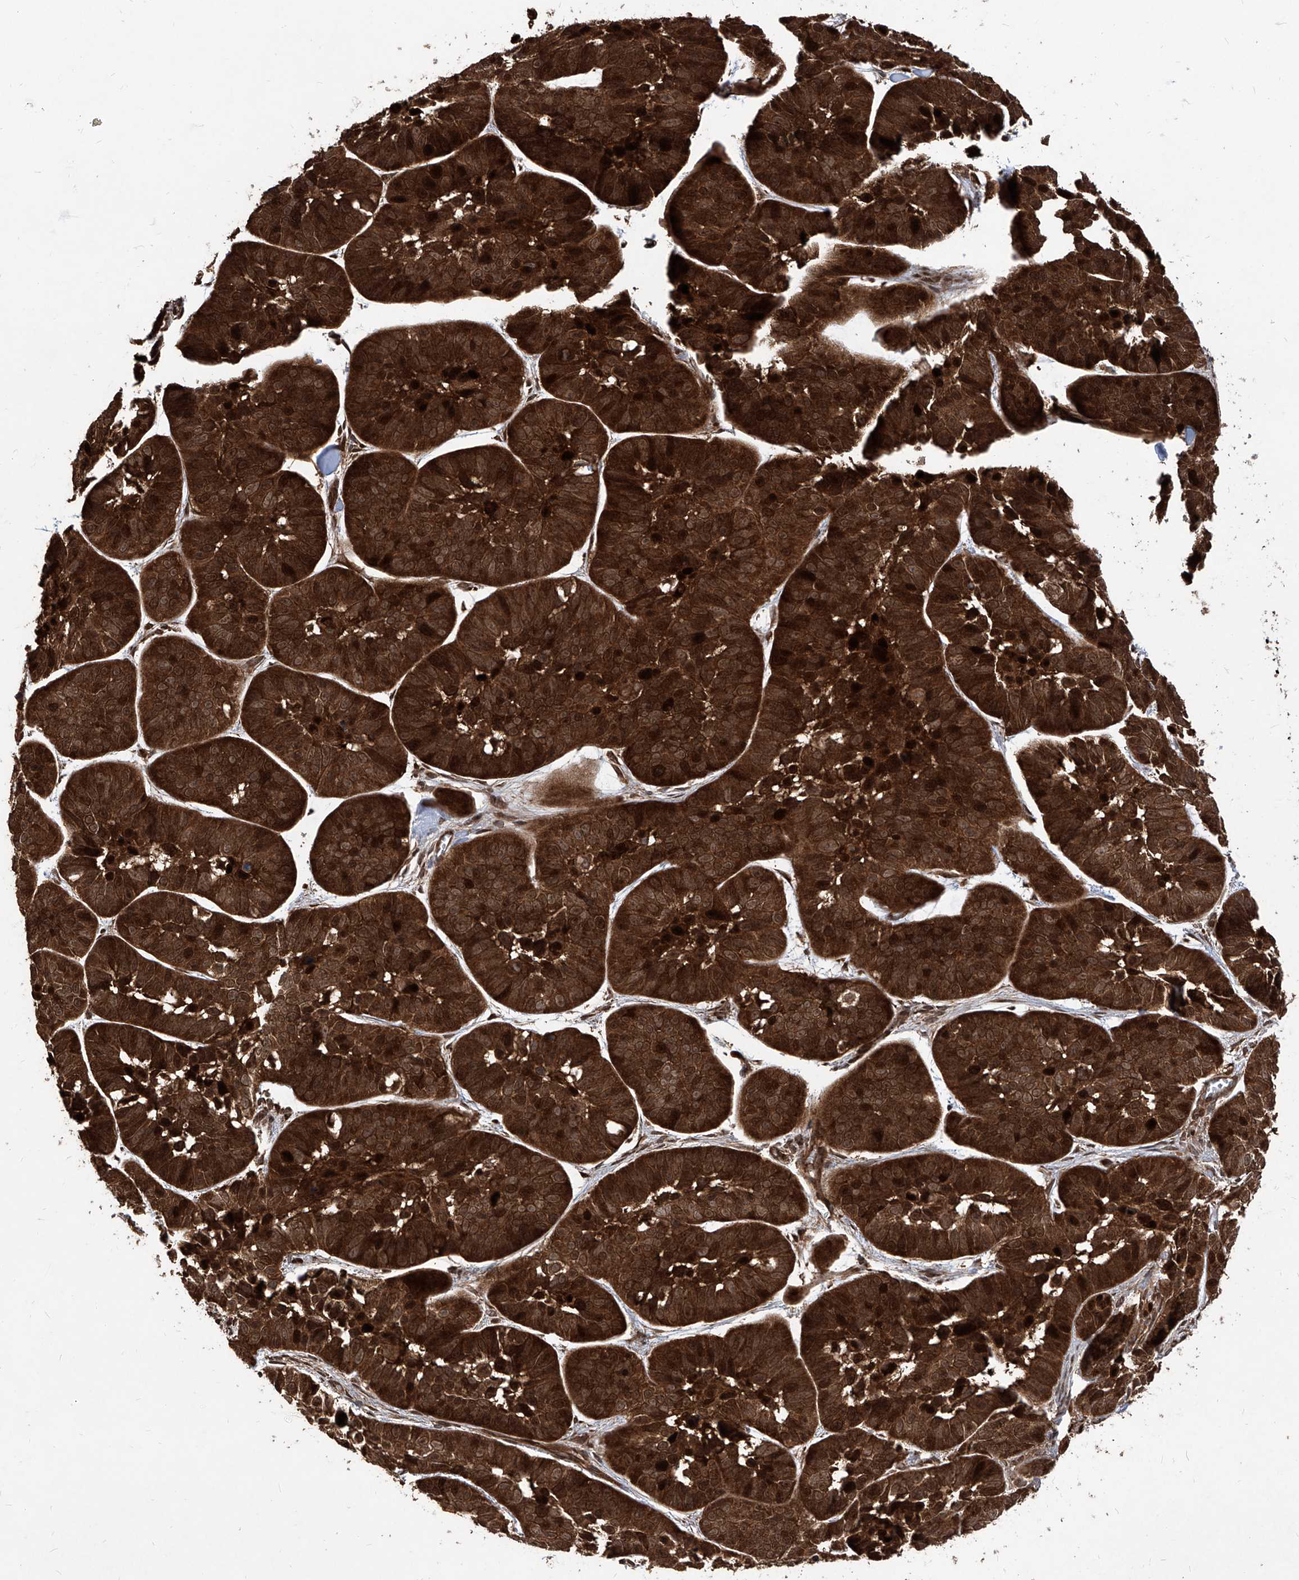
{"staining": {"intensity": "strong", "quantity": ">75%", "location": "cytoplasmic/membranous,nuclear"}, "tissue": "skin cancer", "cell_type": "Tumor cells", "image_type": "cancer", "snomed": [{"axis": "morphology", "description": "Basal cell carcinoma"}, {"axis": "topography", "description": "Skin"}], "caption": "Skin cancer (basal cell carcinoma) stained with a brown dye shows strong cytoplasmic/membranous and nuclear positive staining in about >75% of tumor cells.", "gene": "MAGED2", "patient": {"sex": "male", "age": 62}}